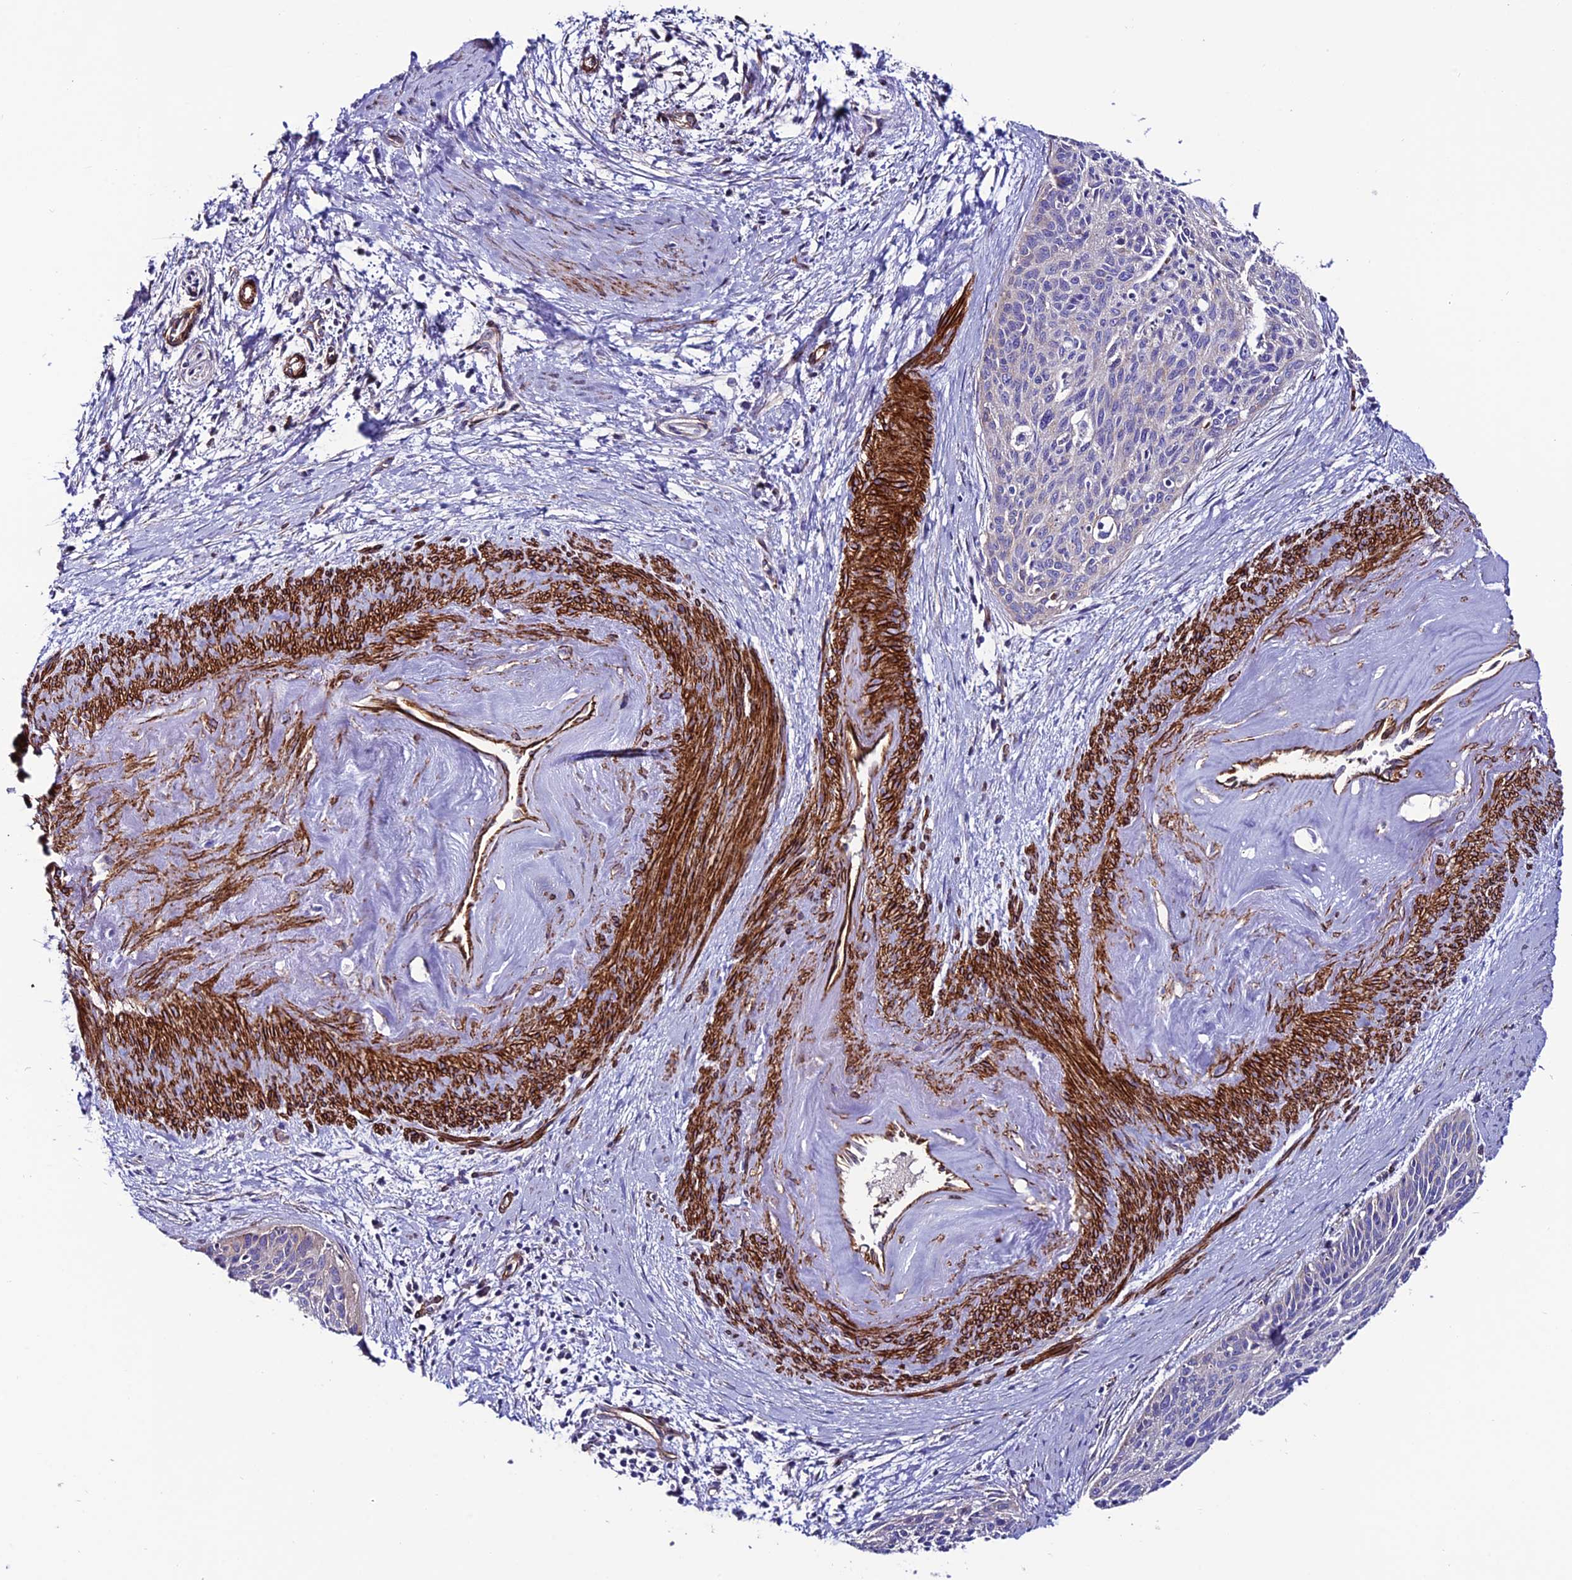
{"staining": {"intensity": "weak", "quantity": "<25%", "location": "cytoplasmic/membranous"}, "tissue": "cervical cancer", "cell_type": "Tumor cells", "image_type": "cancer", "snomed": [{"axis": "morphology", "description": "Squamous cell carcinoma, NOS"}, {"axis": "topography", "description": "Cervix"}], "caption": "DAB immunohistochemical staining of human squamous cell carcinoma (cervical) displays no significant staining in tumor cells. (DAB immunohistochemistry with hematoxylin counter stain).", "gene": "REX1BD", "patient": {"sex": "female", "age": 55}}